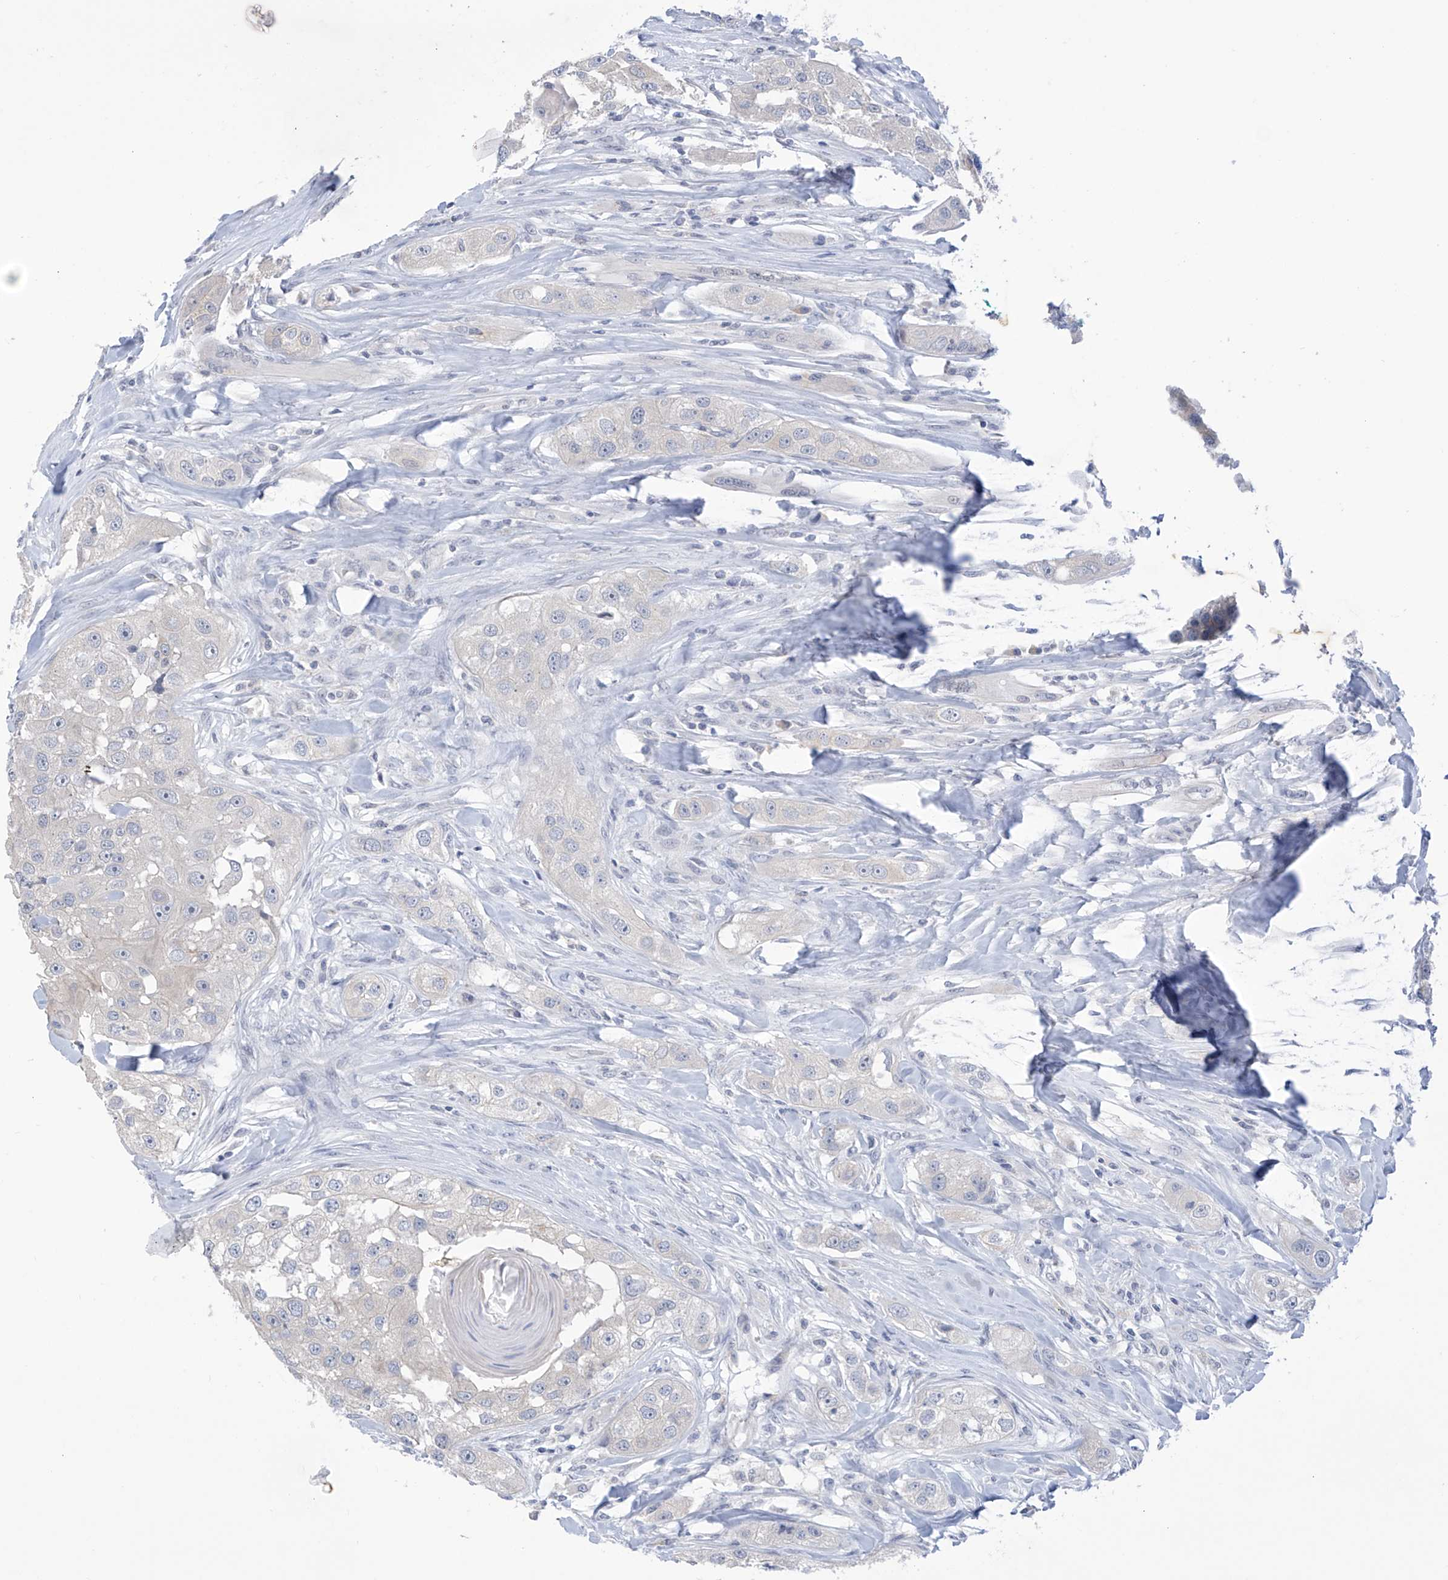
{"staining": {"intensity": "negative", "quantity": "none", "location": "none"}, "tissue": "head and neck cancer", "cell_type": "Tumor cells", "image_type": "cancer", "snomed": [{"axis": "morphology", "description": "Normal tissue, NOS"}, {"axis": "morphology", "description": "Squamous cell carcinoma, NOS"}, {"axis": "topography", "description": "Skeletal muscle"}, {"axis": "topography", "description": "Head-Neck"}], "caption": "IHC of head and neck cancer (squamous cell carcinoma) demonstrates no staining in tumor cells. (DAB (3,3'-diaminobenzidine) immunohistochemistry, high magnification).", "gene": "IBA57", "patient": {"sex": "male", "age": 51}}